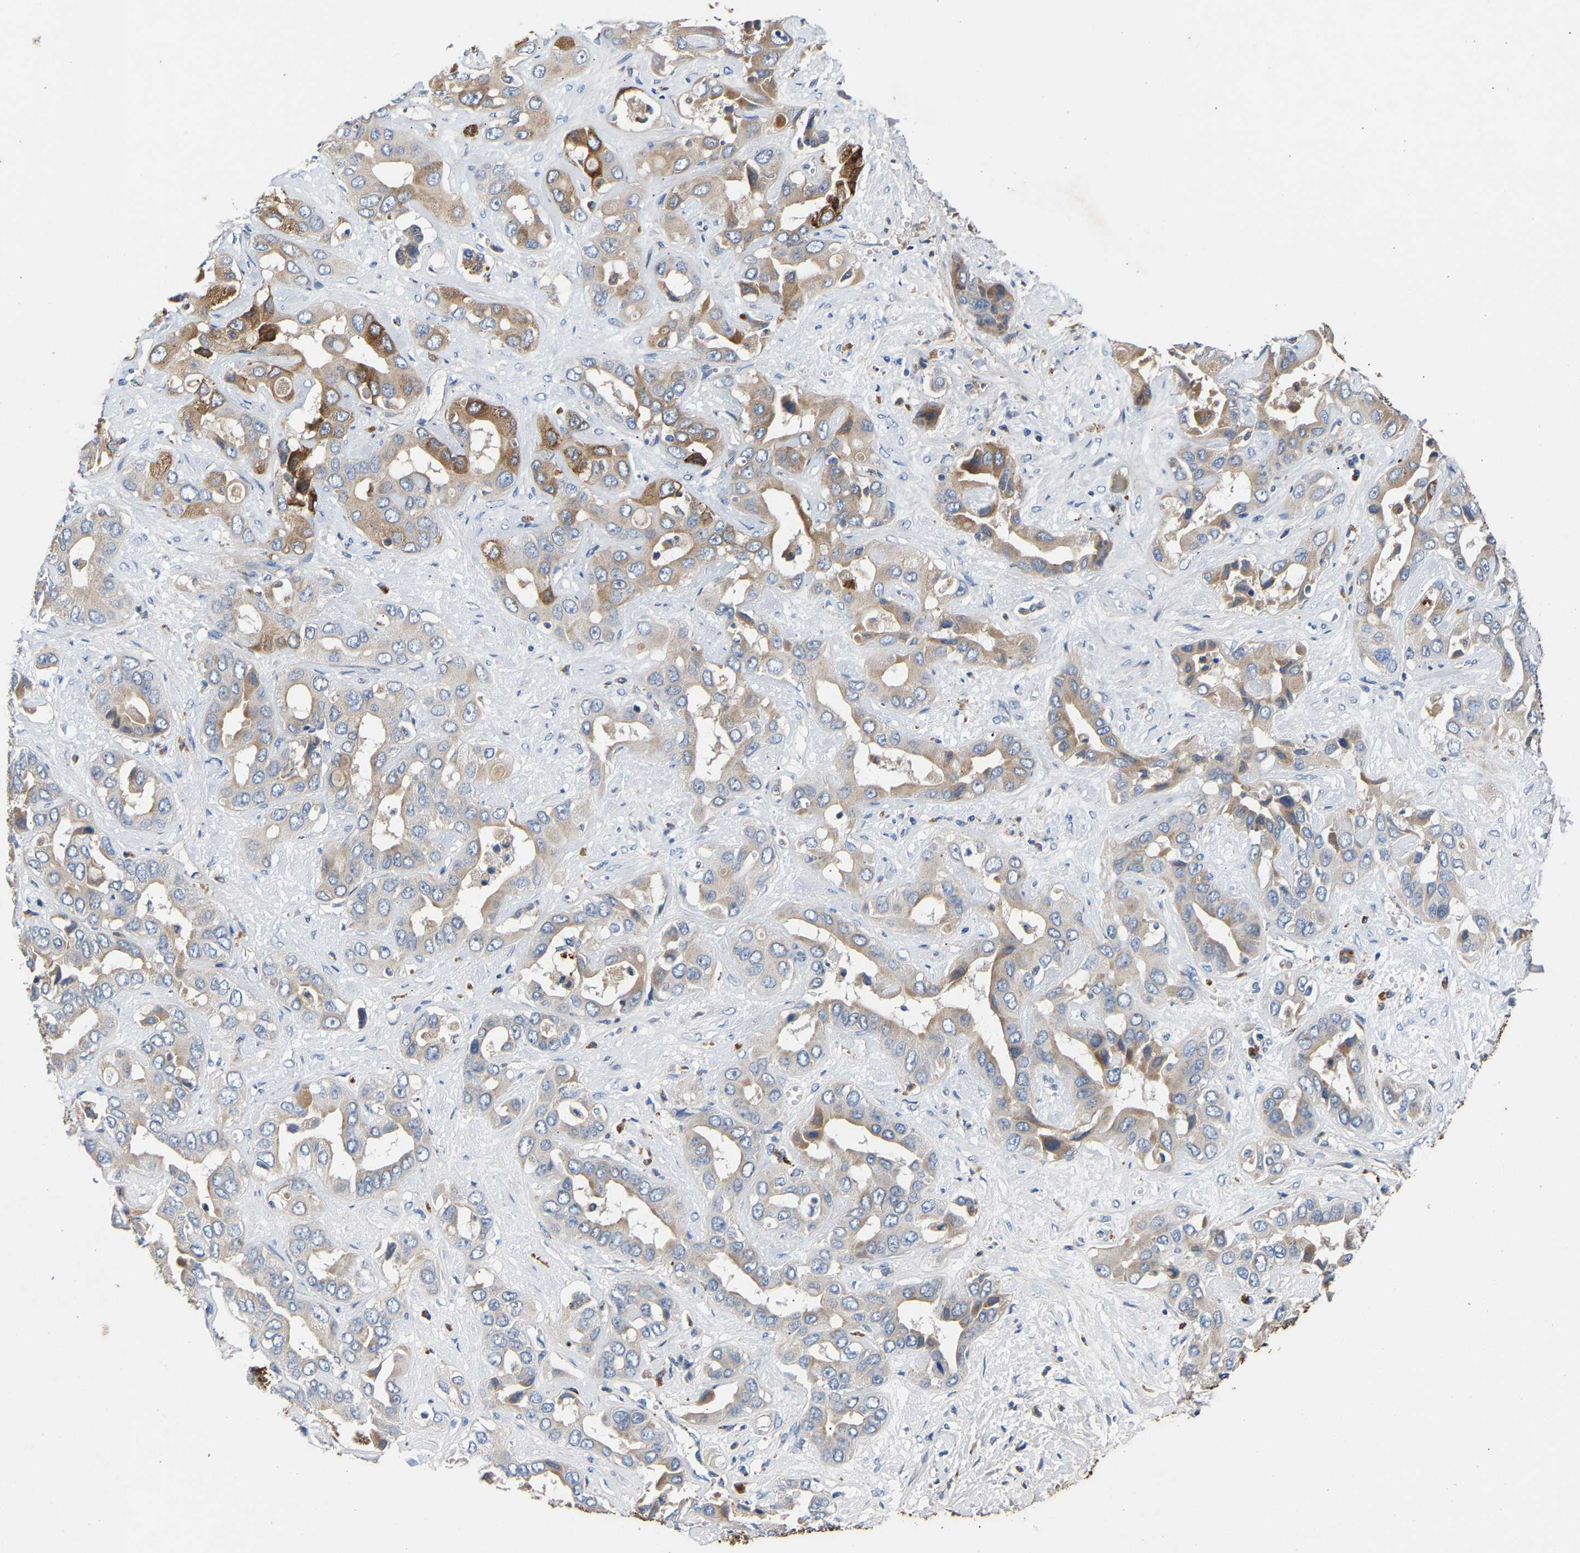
{"staining": {"intensity": "moderate", "quantity": "<25%", "location": "cytoplasmic/membranous"}, "tissue": "liver cancer", "cell_type": "Tumor cells", "image_type": "cancer", "snomed": [{"axis": "morphology", "description": "Cholangiocarcinoma"}, {"axis": "topography", "description": "Liver"}], "caption": "Protein staining by immunohistochemistry exhibits moderate cytoplasmic/membranous expression in approximately <25% of tumor cells in liver cancer.", "gene": "CCDC171", "patient": {"sex": "female", "age": 52}}